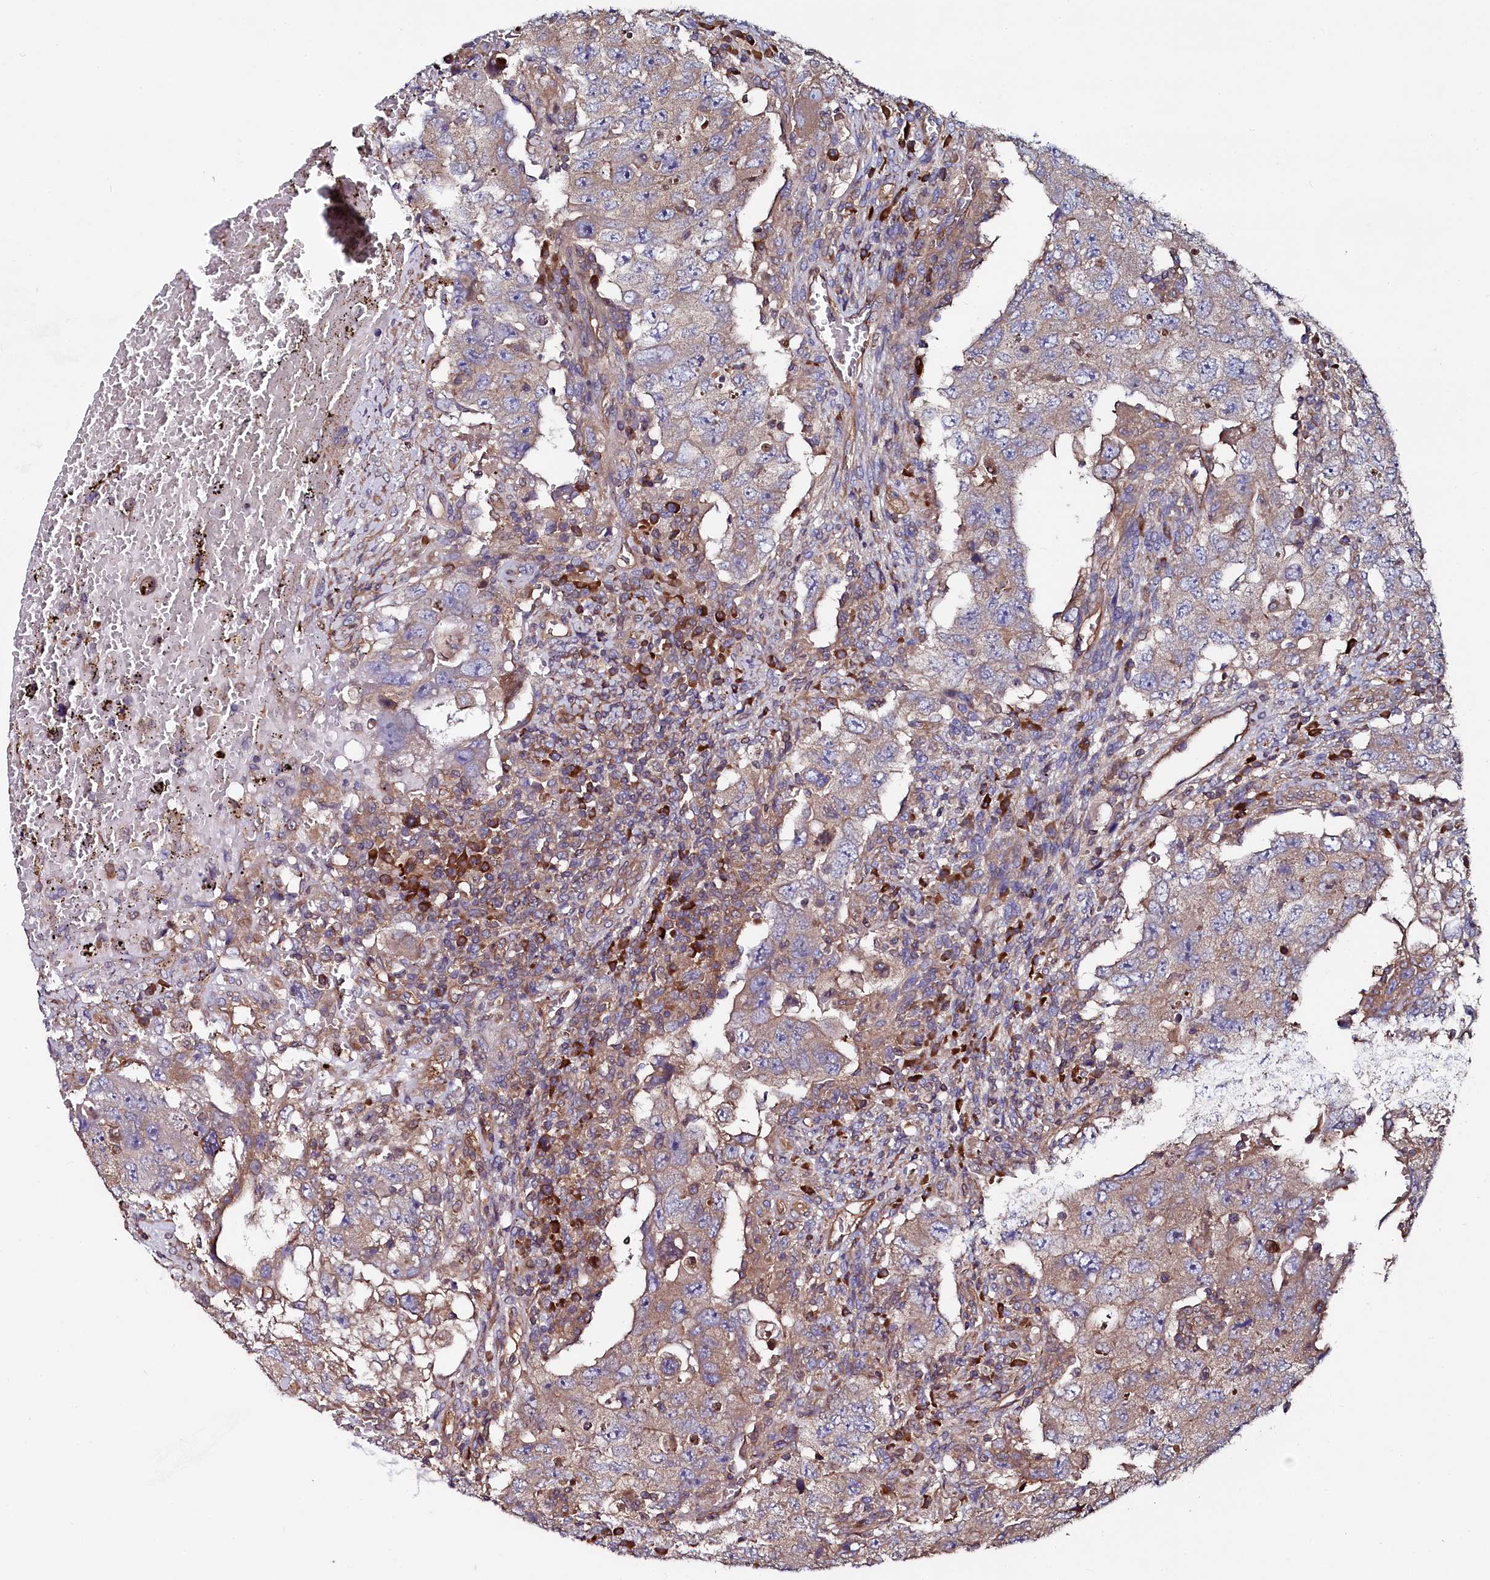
{"staining": {"intensity": "moderate", "quantity": "<25%", "location": "cytoplasmic/membranous"}, "tissue": "testis cancer", "cell_type": "Tumor cells", "image_type": "cancer", "snomed": [{"axis": "morphology", "description": "Carcinoma, Embryonal, NOS"}, {"axis": "topography", "description": "Testis"}], "caption": "Immunohistochemistry photomicrograph of neoplastic tissue: testis embryonal carcinoma stained using immunohistochemistry displays low levels of moderate protein expression localized specifically in the cytoplasmic/membranous of tumor cells, appearing as a cytoplasmic/membranous brown color.", "gene": "USPL1", "patient": {"sex": "male", "age": 26}}